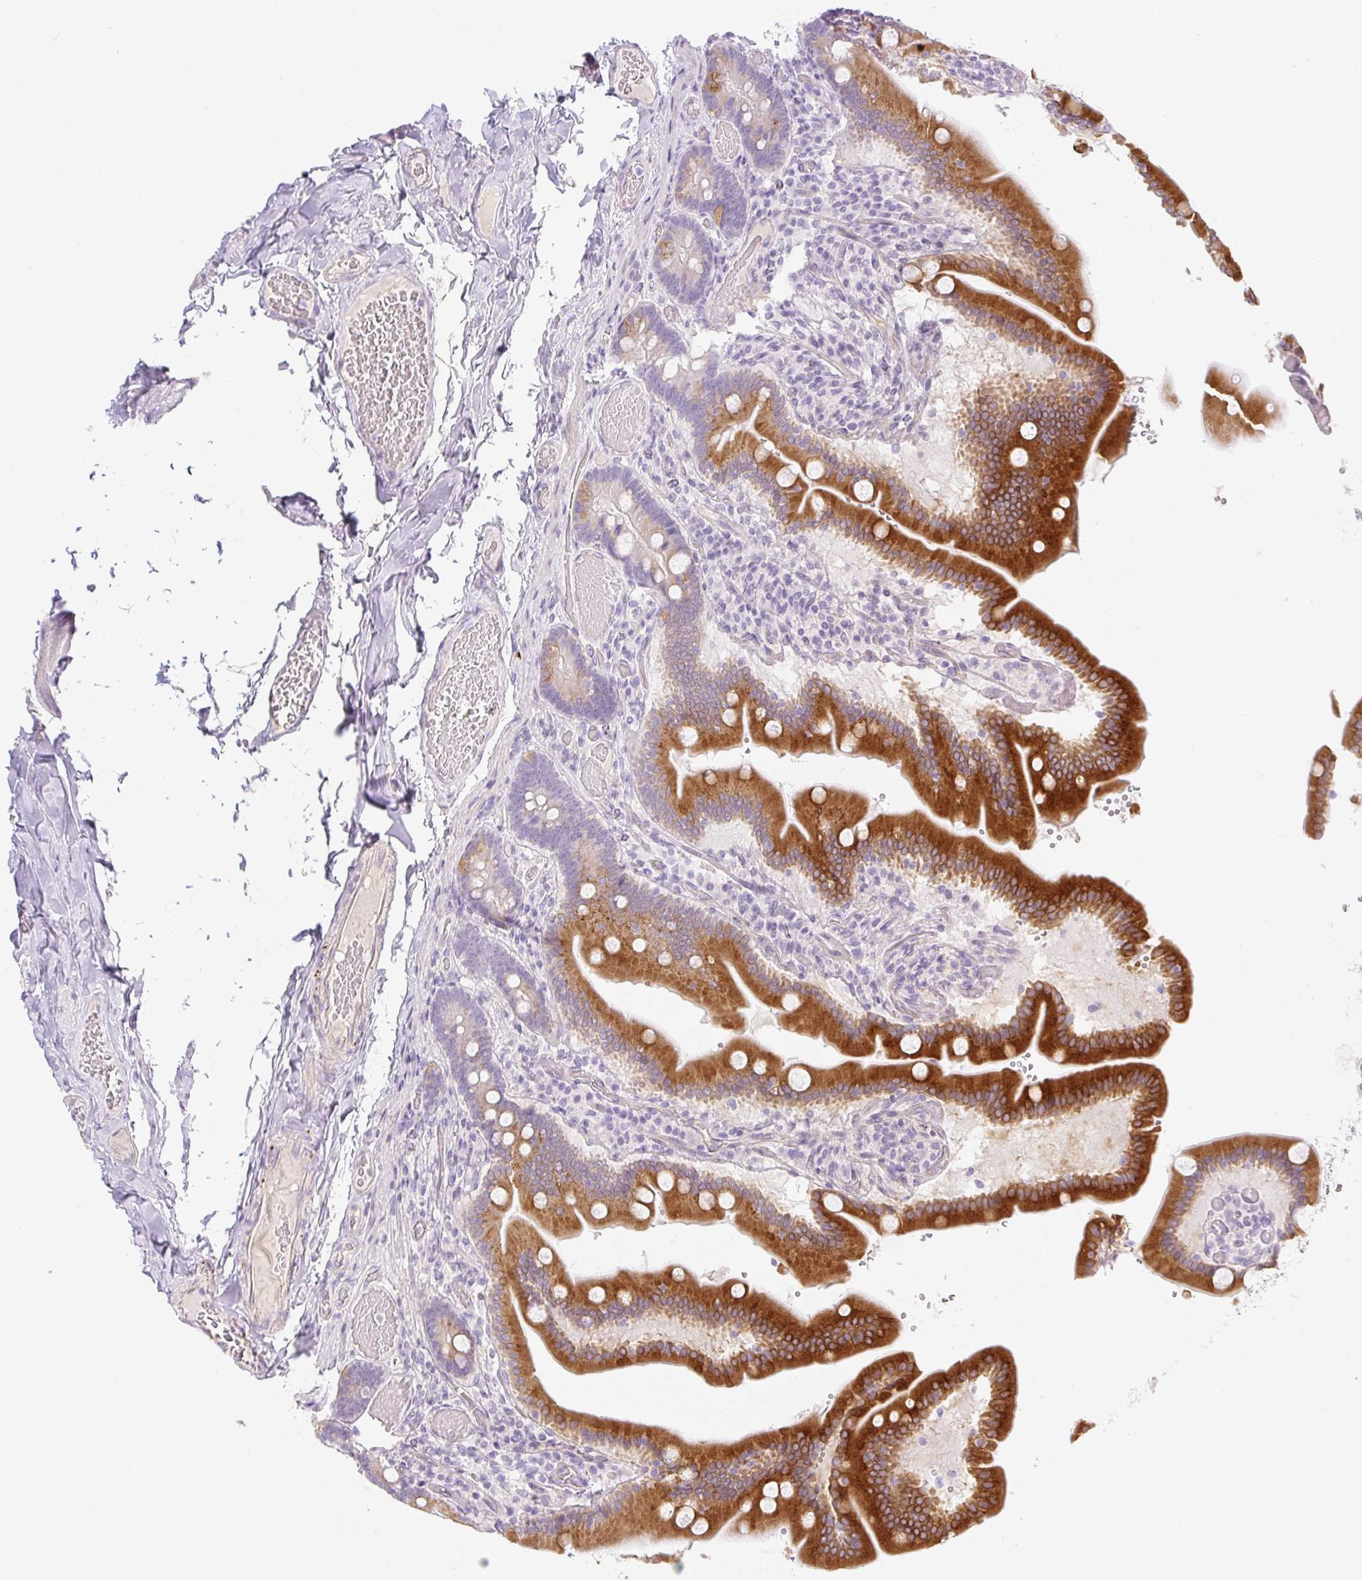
{"staining": {"intensity": "strong", "quantity": ">75%", "location": "cytoplasmic/membranous"}, "tissue": "duodenum", "cell_type": "Glandular cells", "image_type": "normal", "snomed": [{"axis": "morphology", "description": "Normal tissue, NOS"}, {"axis": "topography", "description": "Duodenum"}], "caption": "There is high levels of strong cytoplasmic/membranous staining in glandular cells of normal duodenum, as demonstrated by immunohistochemical staining (brown color).", "gene": "MIA2", "patient": {"sex": "female", "age": 62}}